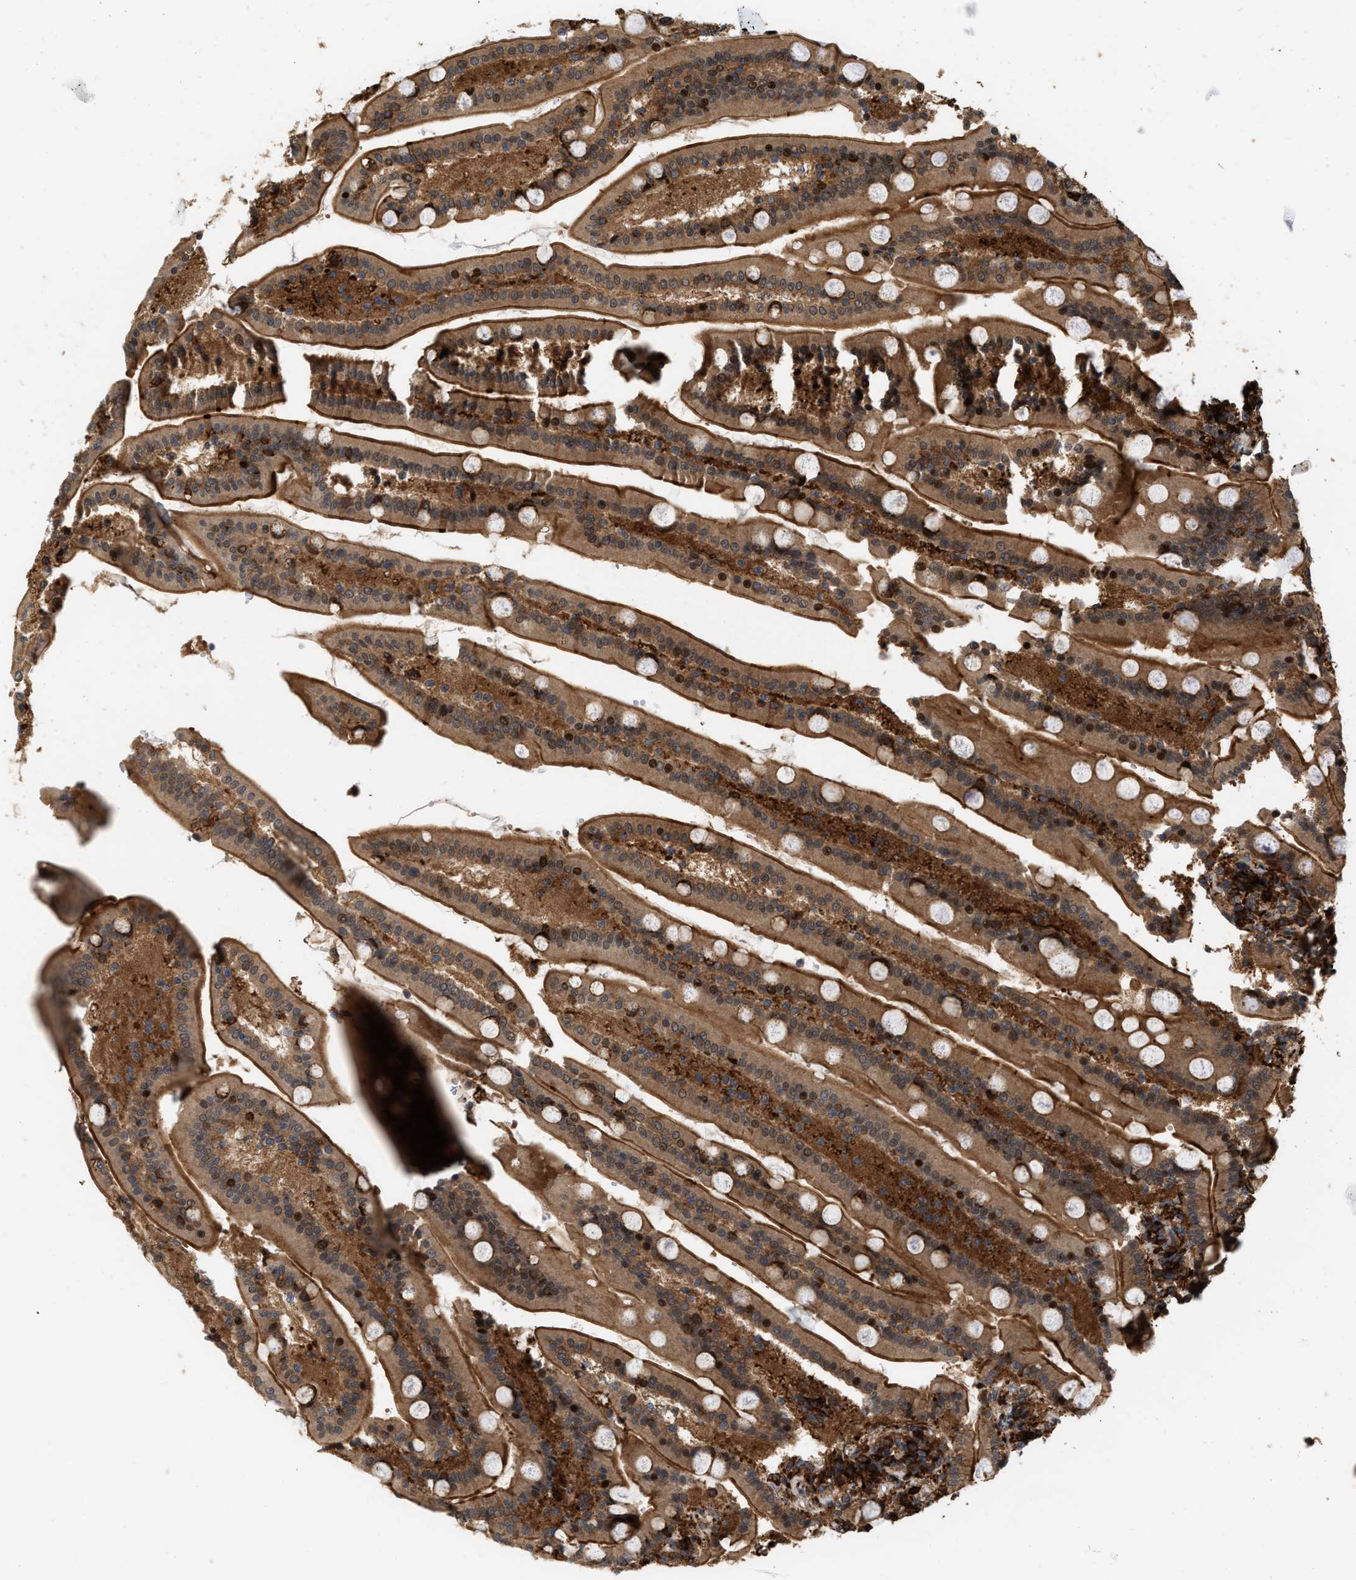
{"staining": {"intensity": "strong", "quantity": ">75%", "location": "cytoplasmic/membranous"}, "tissue": "duodenum", "cell_type": "Glandular cells", "image_type": "normal", "snomed": [{"axis": "morphology", "description": "Normal tissue, NOS"}, {"axis": "topography", "description": "Duodenum"}], "caption": "DAB immunohistochemical staining of unremarkable human duodenum displays strong cytoplasmic/membranous protein expression in approximately >75% of glandular cells. The protein of interest is shown in brown color, while the nuclei are stained blue.", "gene": "IQCE", "patient": {"sex": "male", "age": 54}}